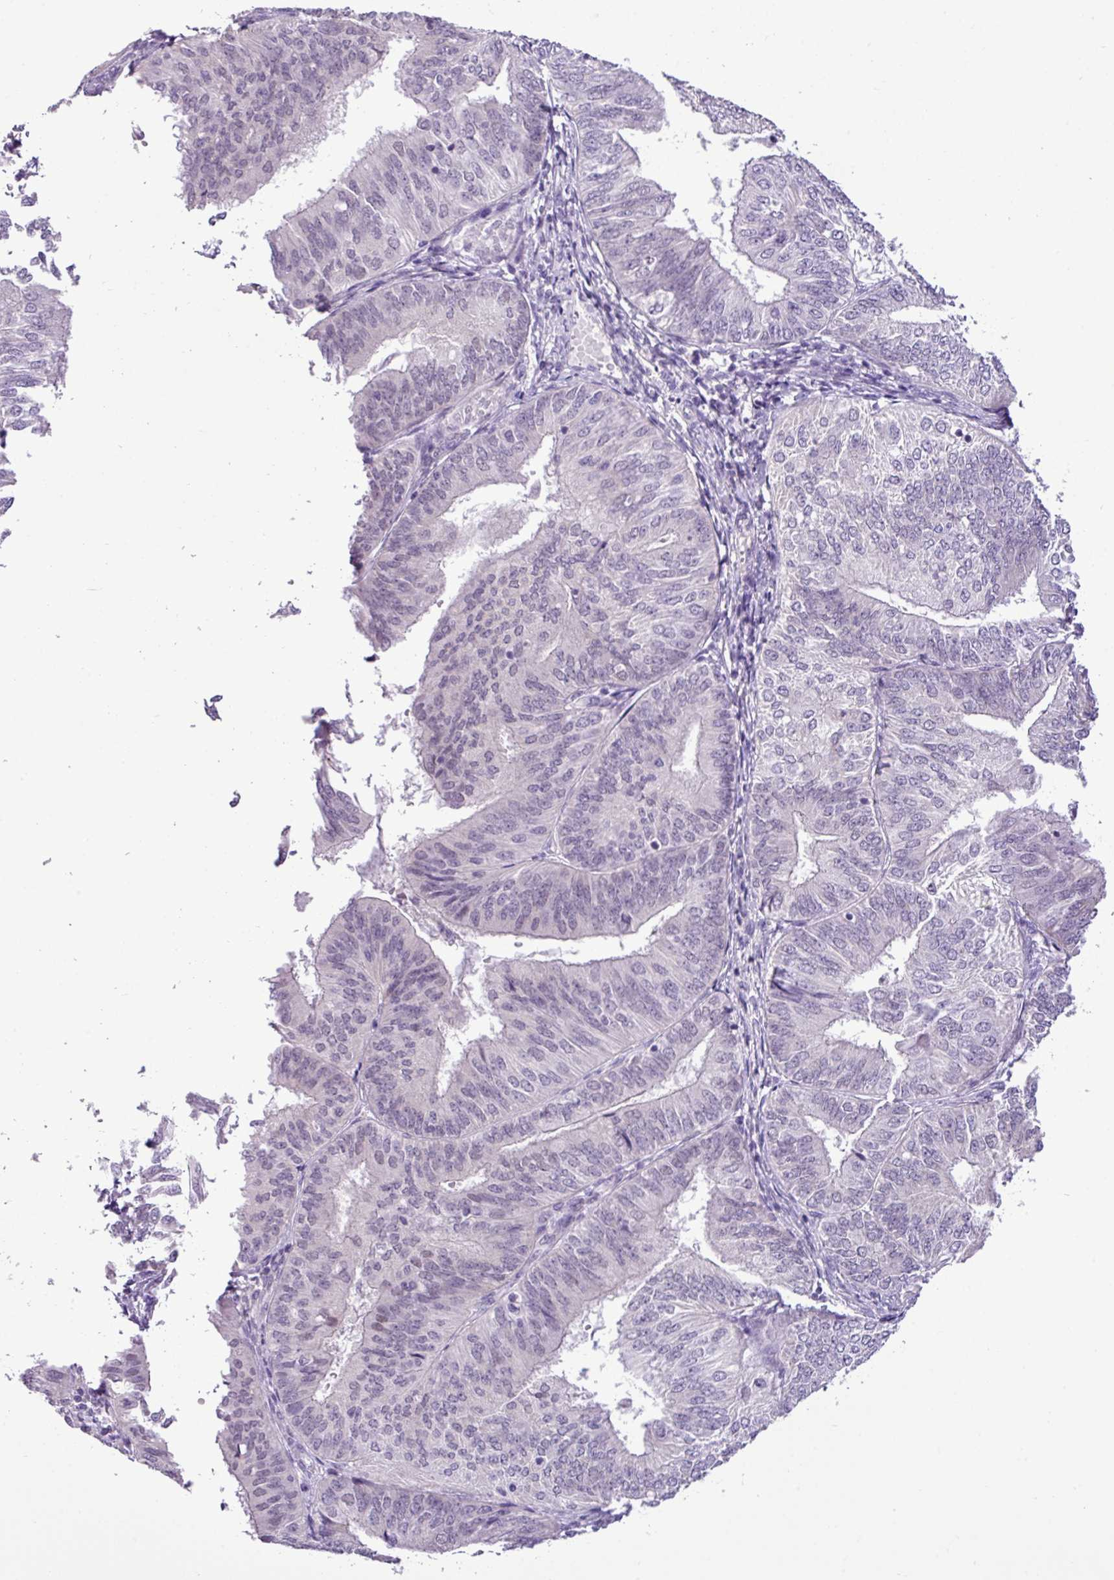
{"staining": {"intensity": "negative", "quantity": "none", "location": "none"}, "tissue": "endometrial cancer", "cell_type": "Tumor cells", "image_type": "cancer", "snomed": [{"axis": "morphology", "description": "Adenocarcinoma, NOS"}, {"axis": "topography", "description": "Endometrium"}], "caption": "Tumor cells show no significant expression in endometrial cancer.", "gene": "YLPM1", "patient": {"sex": "female", "age": 58}}